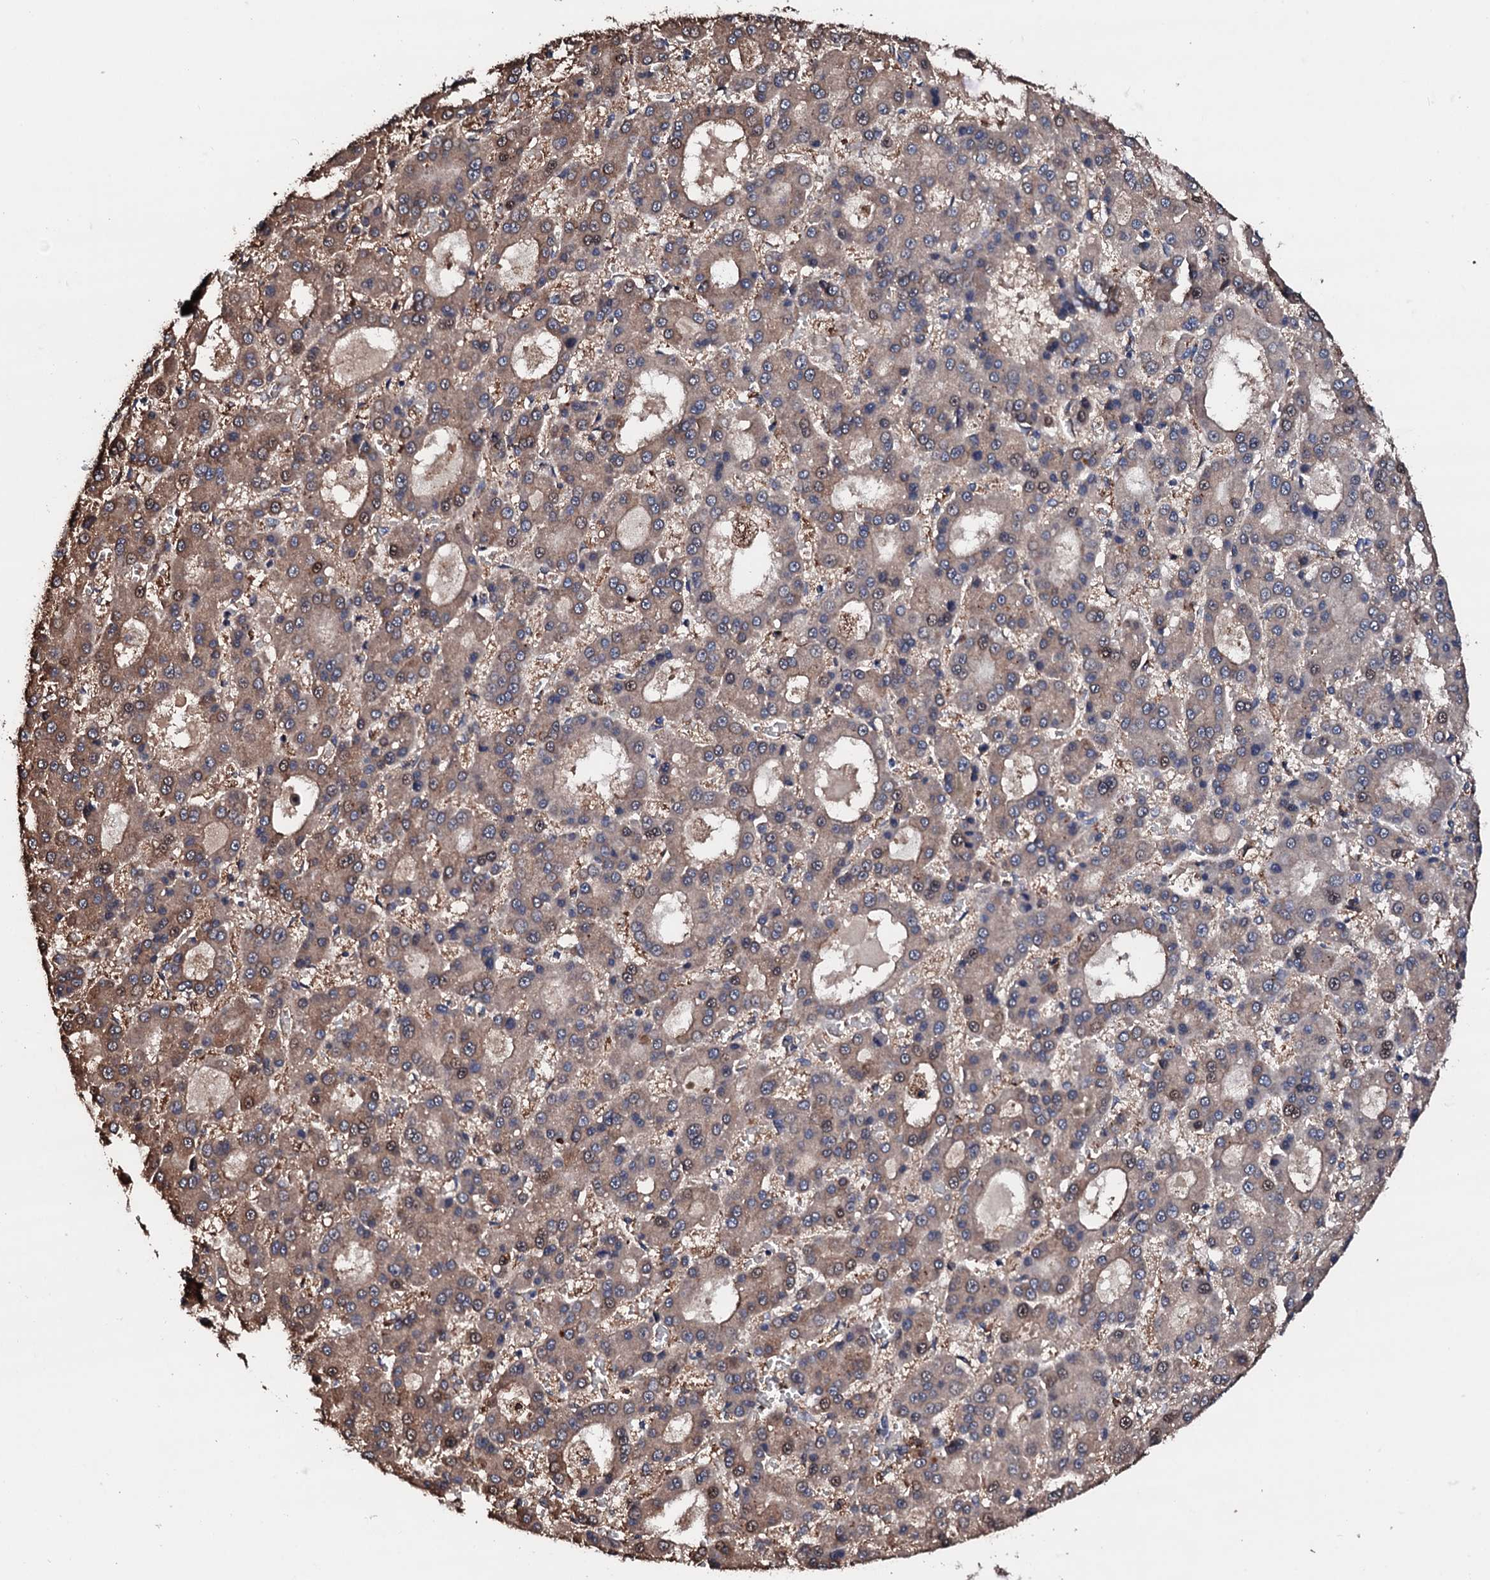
{"staining": {"intensity": "weak", "quantity": "25%-75%", "location": "cytoplasmic/membranous,nuclear"}, "tissue": "liver cancer", "cell_type": "Tumor cells", "image_type": "cancer", "snomed": [{"axis": "morphology", "description": "Carcinoma, Hepatocellular, NOS"}, {"axis": "topography", "description": "Liver"}], "caption": "Tumor cells reveal low levels of weak cytoplasmic/membranous and nuclear expression in approximately 25%-75% of cells in human liver hepatocellular carcinoma. (Stains: DAB (3,3'-diaminobenzidine) in brown, nuclei in blue, Microscopy: brightfield microscopy at high magnification).", "gene": "EDC3", "patient": {"sex": "male", "age": 70}}